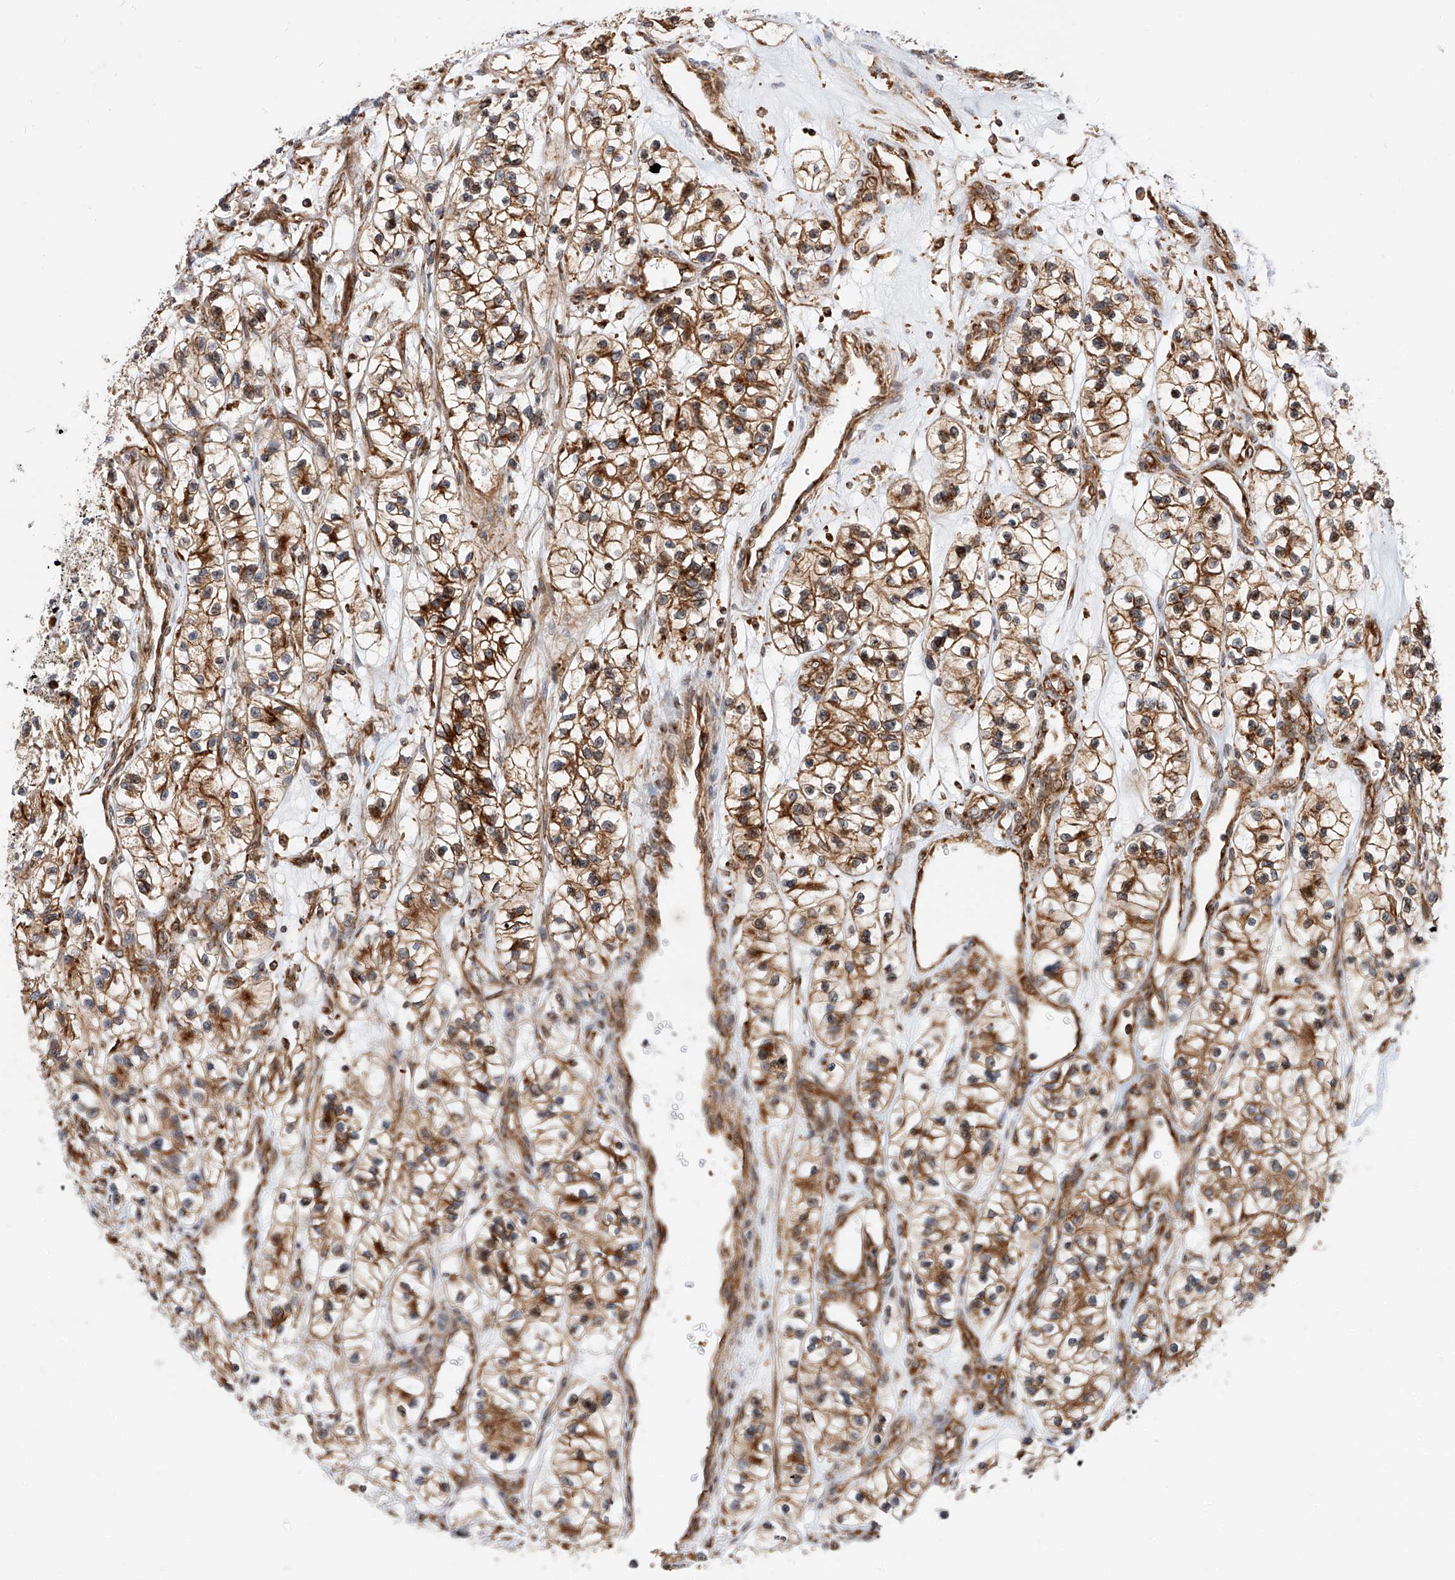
{"staining": {"intensity": "moderate", "quantity": ">75%", "location": "cytoplasmic/membranous"}, "tissue": "renal cancer", "cell_type": "Tumor cells", "image_type": "cancer", "snomed": [{"axis": "morphology", "description": "Adenocarcinoma, NOS"}, {"axis": "topography", "description": "Kidney"}], "caption": "Tumor cells display medium levels of moderate cytoplasmic/membranous staining in approximately >75% of cells in human renal cancer.", "gene": "ISCA2", "patient": {"sex": "female", "age": 57}}